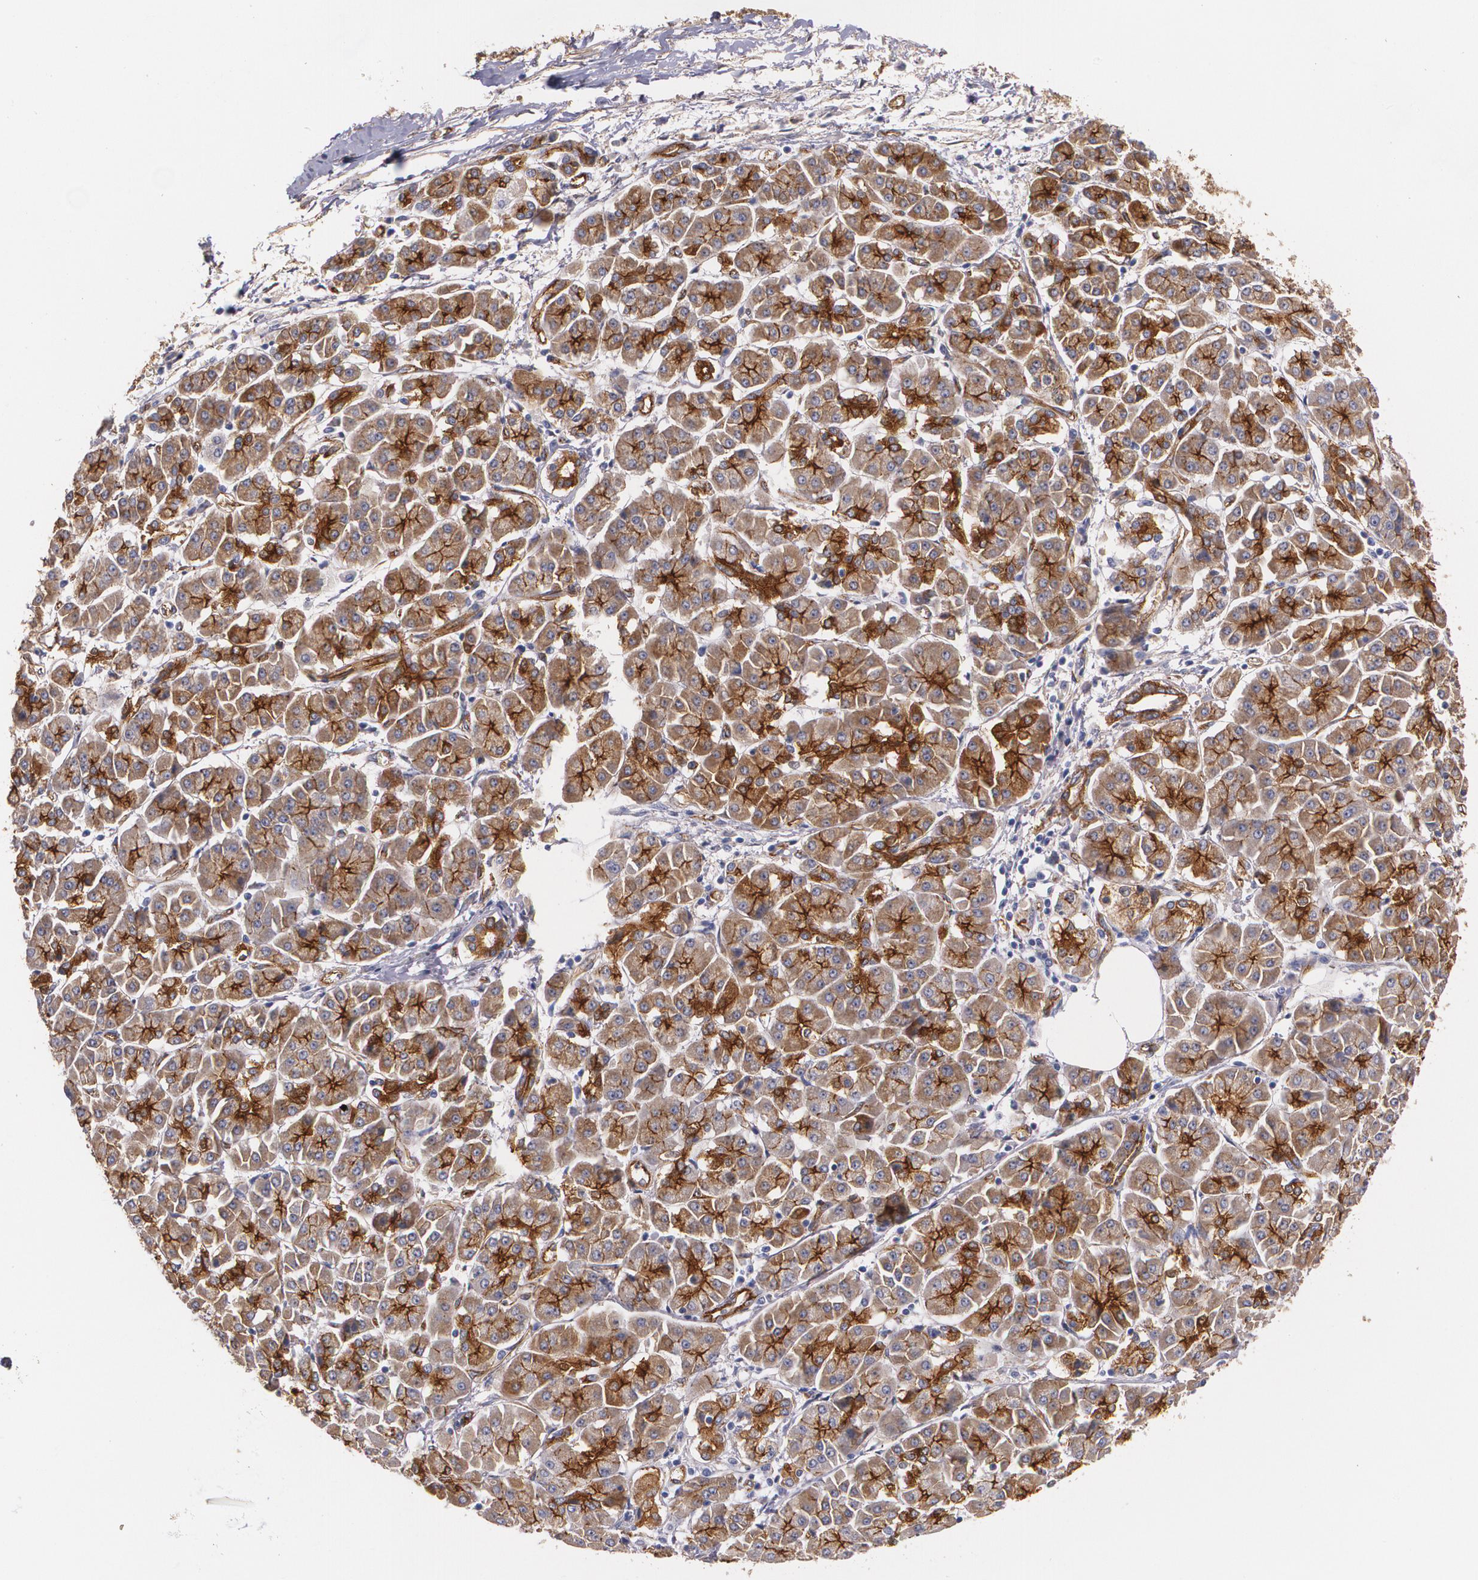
{"staining": {"intensity": "strong", "quantity": ">75%", "location": "cytoplasmic/membranous"}, "tissue": "pancreatic cancer", "cell_type": "Tumor cells", "image_type": "cancer", "snomed": [{"axis": "morphology", "description": "Adenocarcinoma, NOS"}, {"axis": "topography", "description": "Pancreas"}], "caption": "Immunohistochemistry (DAB) staining of pancreatic cancer exhibits strong cytoplasmic/membranous protein staining in about >75% of tumor cells.", "gene": "TJP1", "patient": {"sex": "female", "age": 57}}